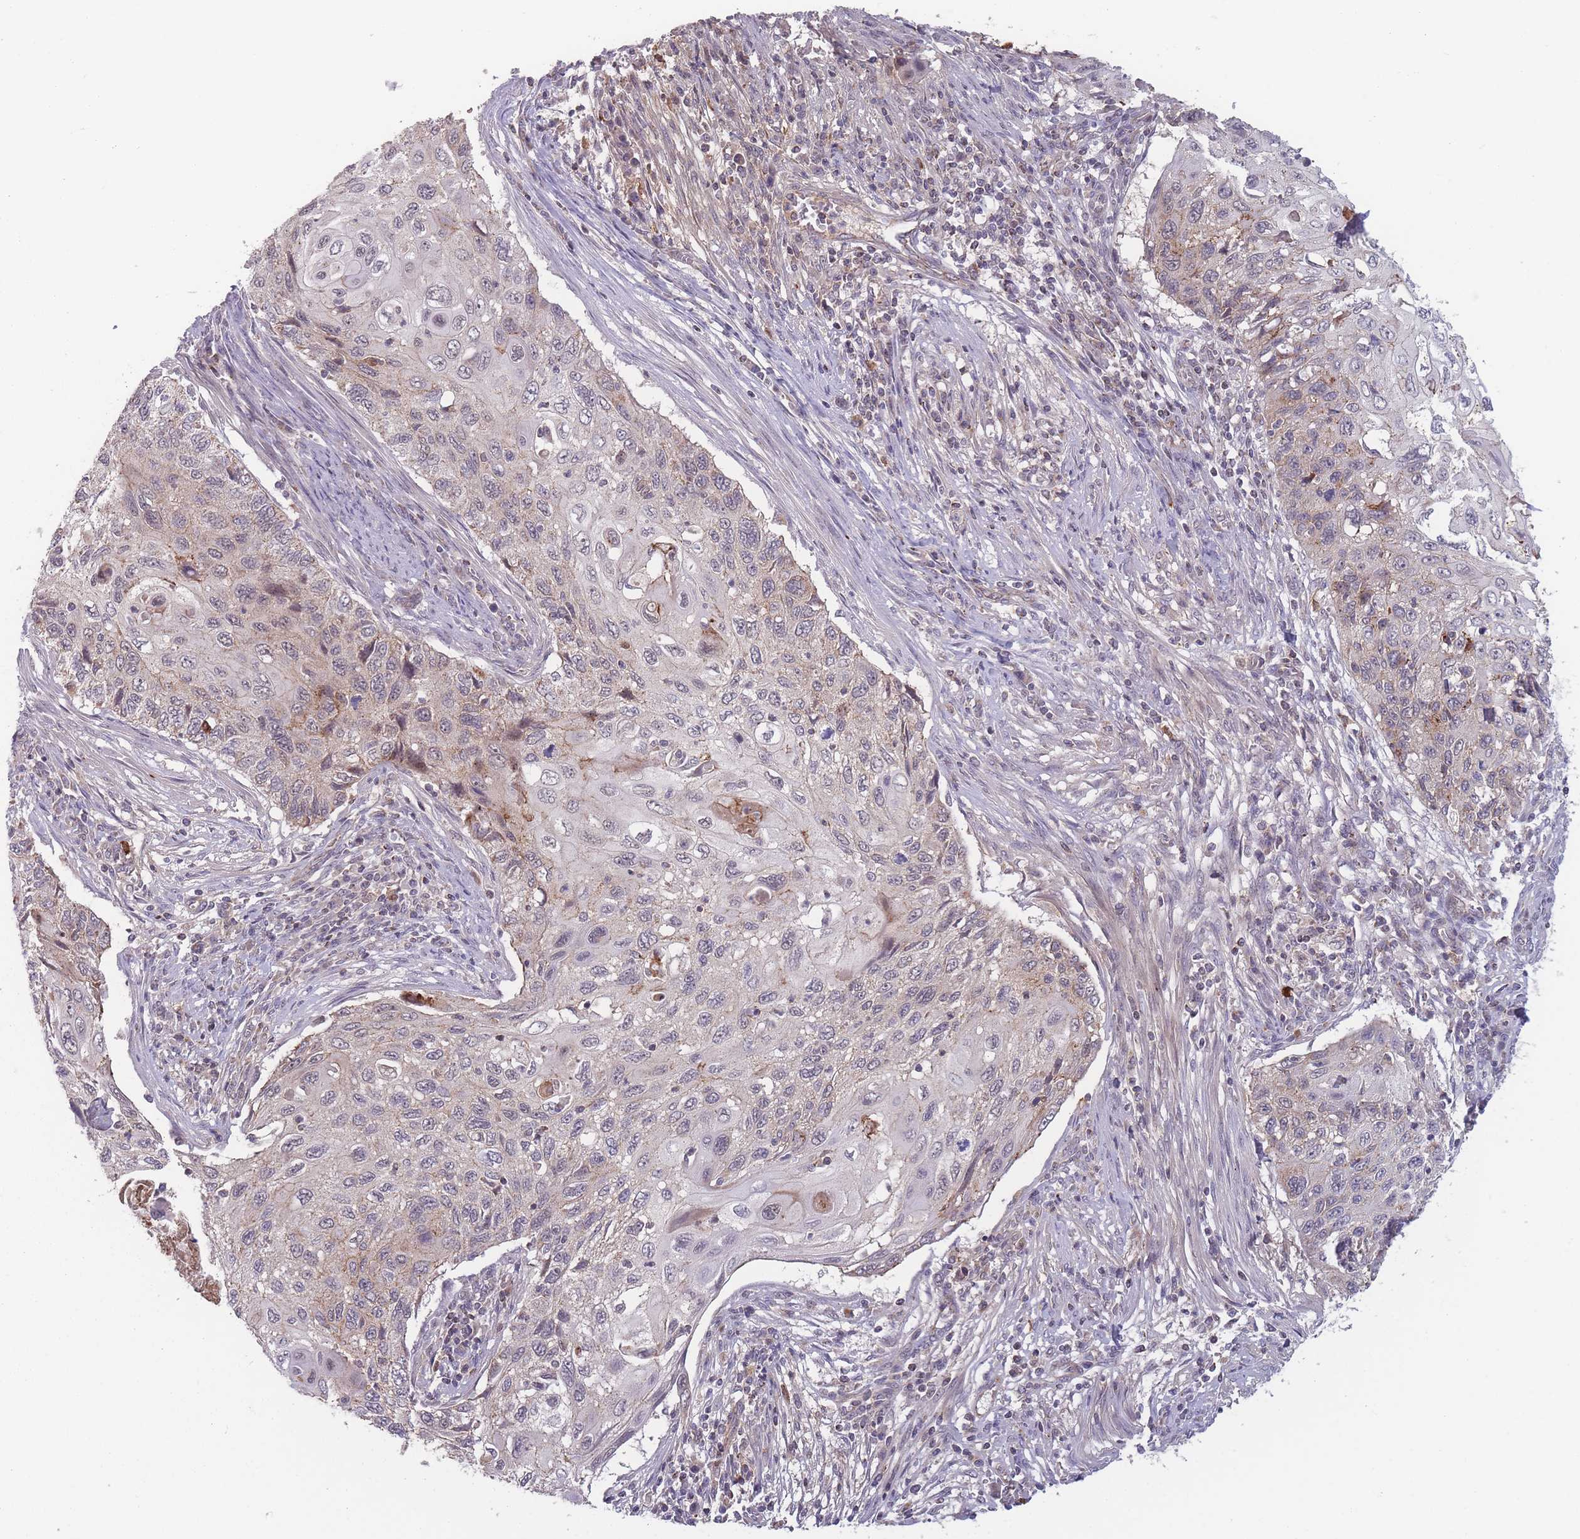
{"staining": {"intensity": "weak", "quantity": "<25%", "location": "cytoplasmic/membranous"}, "tissue": "cervical cancer", "cell_type": "Tumor cells", "image_type": "cancer", "snomed": [{"axis": "morphology", "description": "Squamous cell carcinoma, NOS"}, {"axis": "topography", "description": "Cervix"}], "caption": "This is a histopathology image of immunohistochemistry (IHC) staining of cervical cancer, which shows no positivity in tumor cells.", "gene": "TMEM232", "patient": {"sex": "female", "age": 70}}